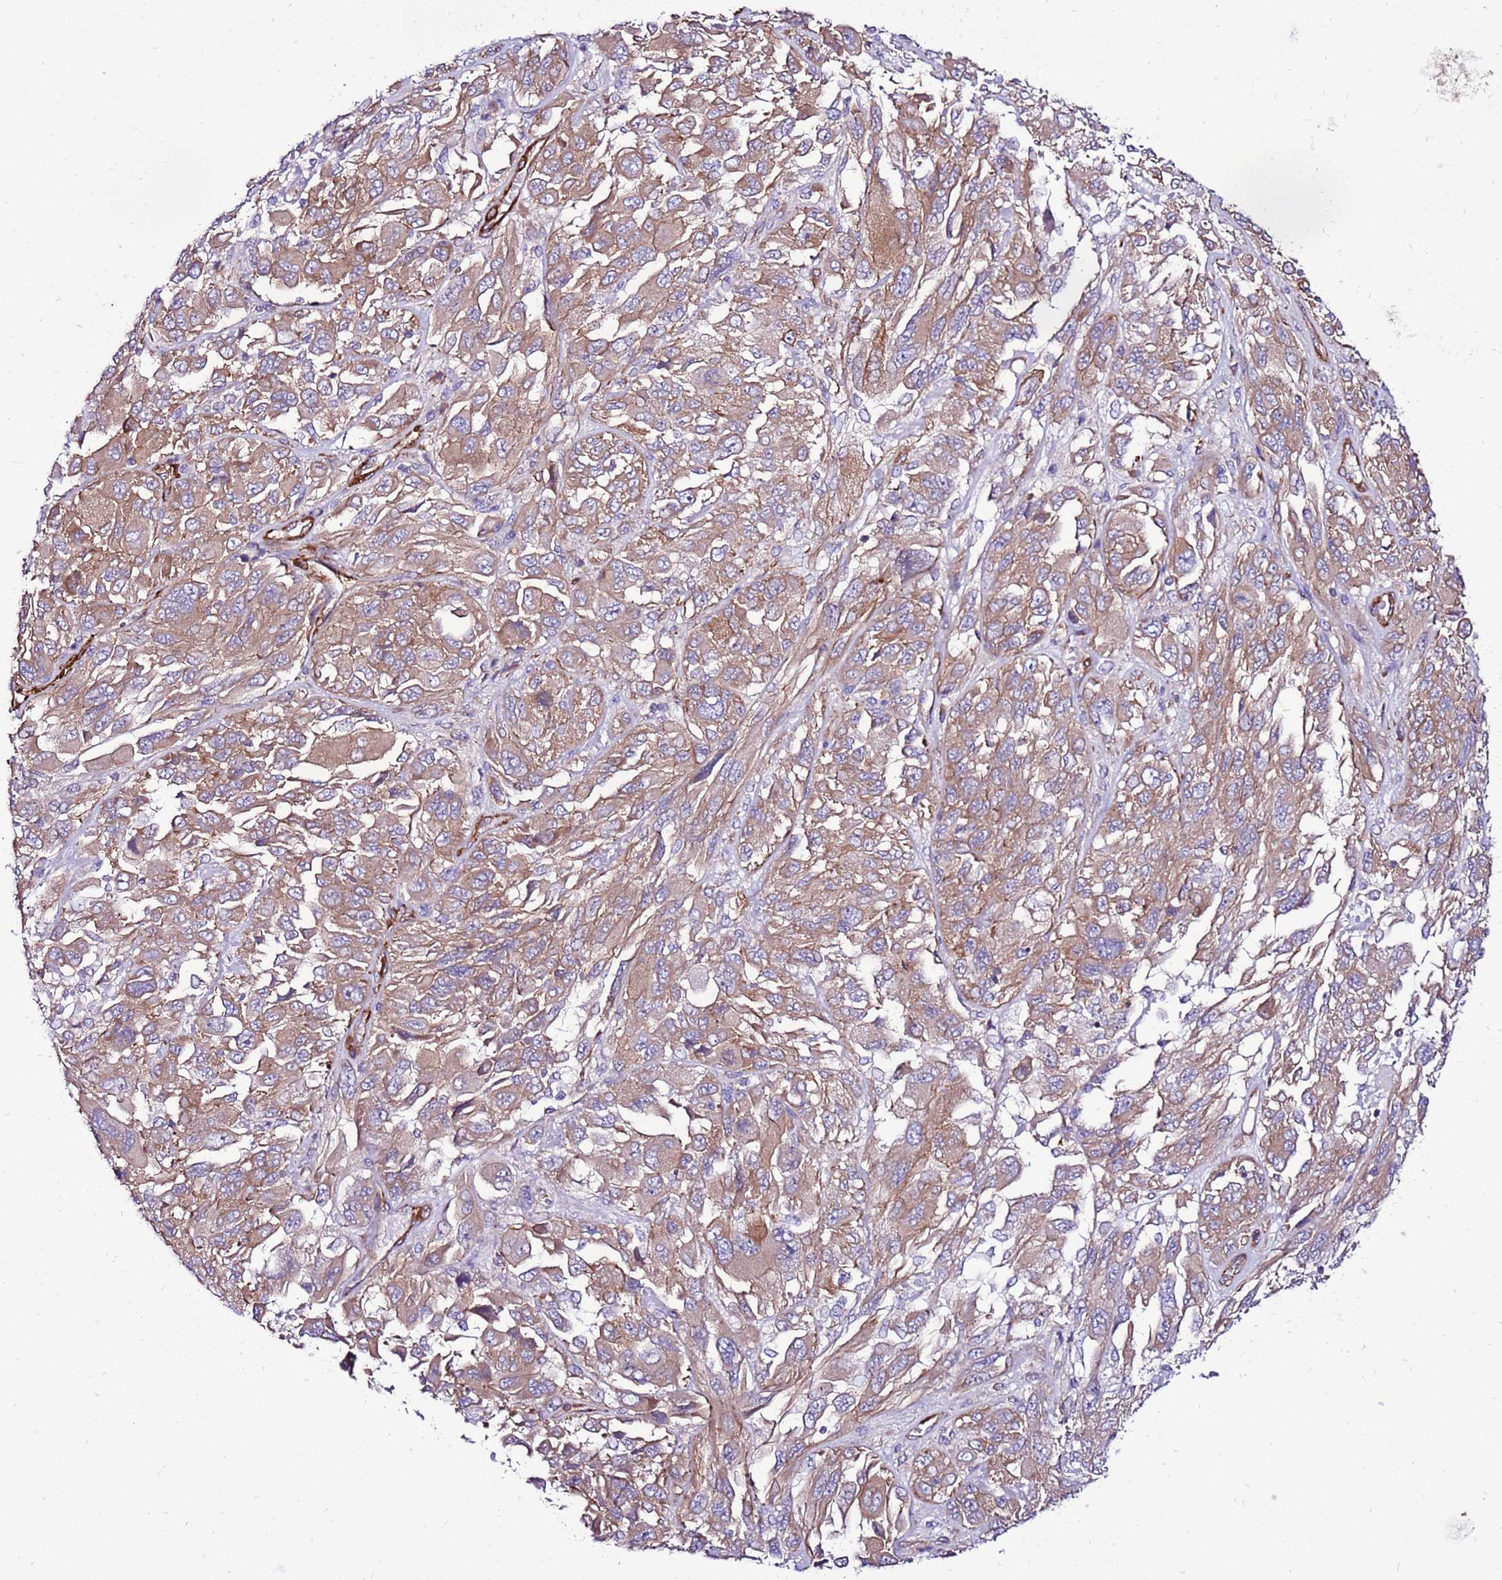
{"staining": {"intensity": "moderate", "quantity": ">75%", "location": "cytoplasmic/membranous"}, "tissue": "melanoma", "cell_type": "Tumor cells", "image_type": "cancer", "snomed": [{"axis": "morphology", "description": "Malignant melanoma, NOS"}, {"axis": "topography", "description": "Skin"}], "caption": "This is an image of immunohistochemistry (IHC) staining of malignant melanoma, which shows moderate positivity in the cytoplasmic/membranous of tumor cells.", "gene": "EI24", "patient": {"sex": "female", "age": 91}}